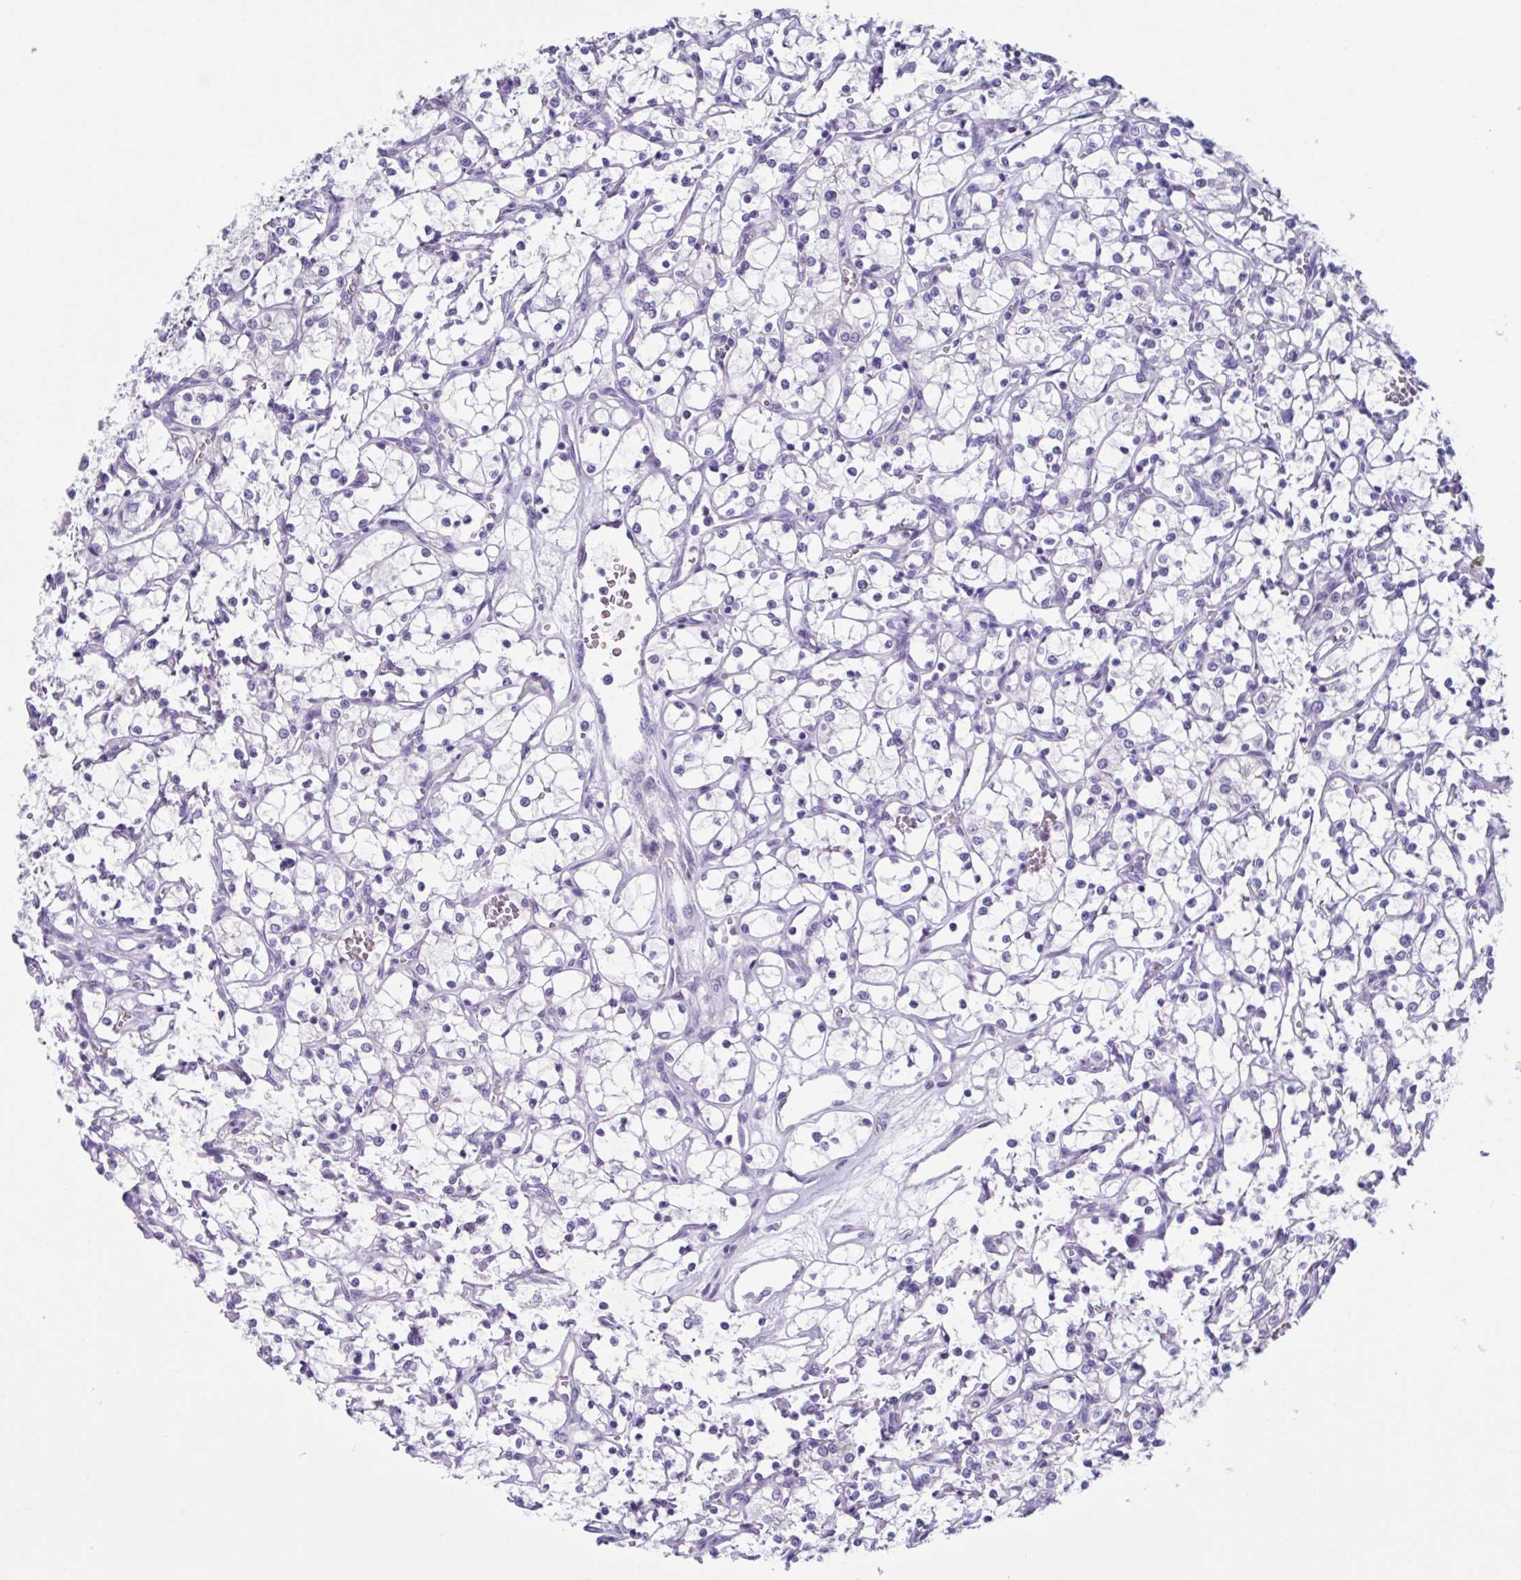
{"staining": {"intensity": "negative", "quantity": "none", "location": "none"}, "tissue": "renal cancer", "cell_type": "Tumor cells", "image_type": "cancer", "snomed": [{"axis": "morphology", "description": "Adenocarcinoma, NOS"}, {"axis": "topography", "description": "Kidney"}], "caption": "DAB immunohistochemical staining of human renal cancer reveals no significant staining in tumor cells. (Brightfield microscopy of DAB immunohistochemistry (IHC) at high magnification).", "gene": "USP35", "patient": {"sex": "female", "age": 69}}